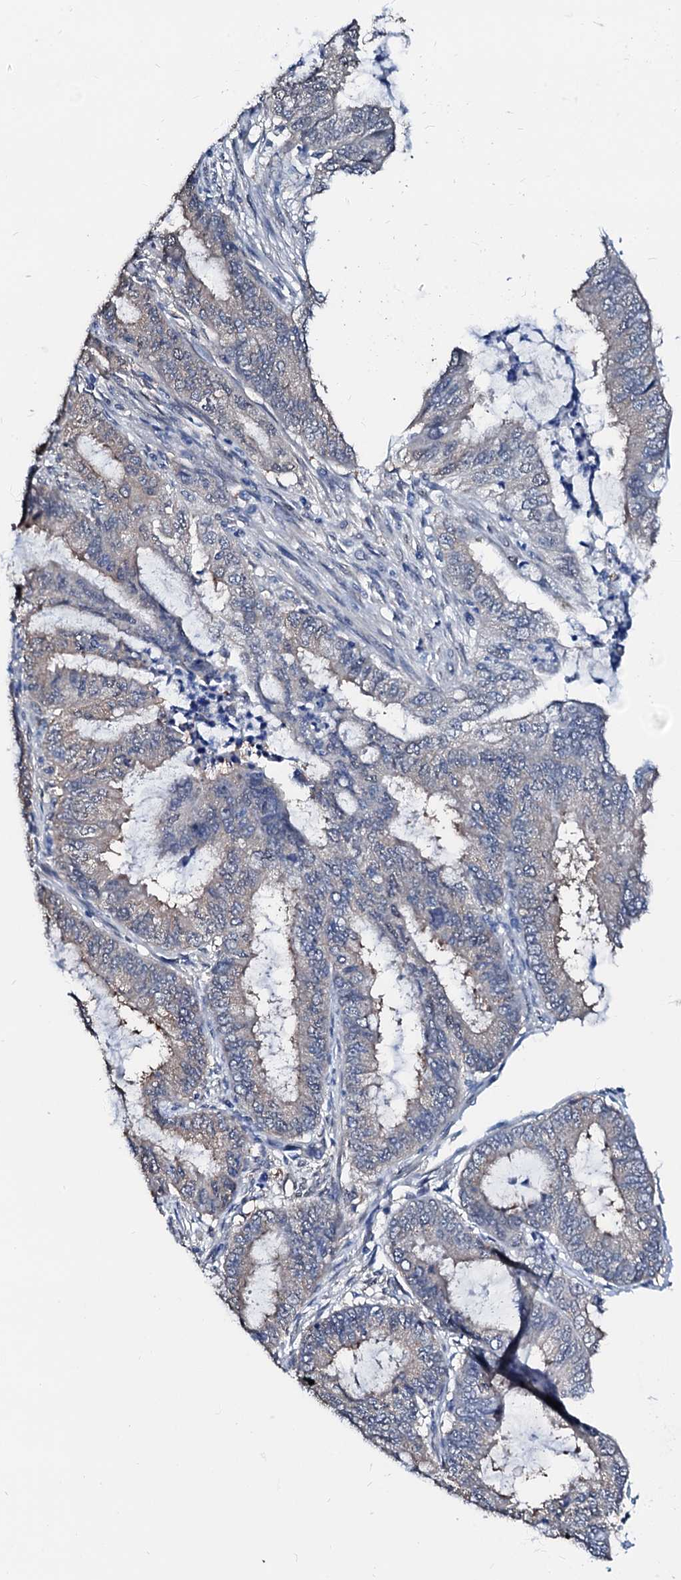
{"staining": {"intensity": "negative", "quantity": "none", "location": "none"}, "tissue": "endometrial cancer", "cell_type": "Tumor cells", "image_type": "cancer", "snomed": [{"axis": "morphology", "description": "Adenocarcinoma, NOS"}, {"axis": "topography", "description": "Endometrium"}], "caption": "IHC photomicrograph of neoplastic tissue: endometrial cancer stained with DAB (3,3'-diaminobenzidine) demonstrates no significant protein expression in tumor cells.", "gene": "CSN2", "patient": {"sex": "female", "age": 51}}